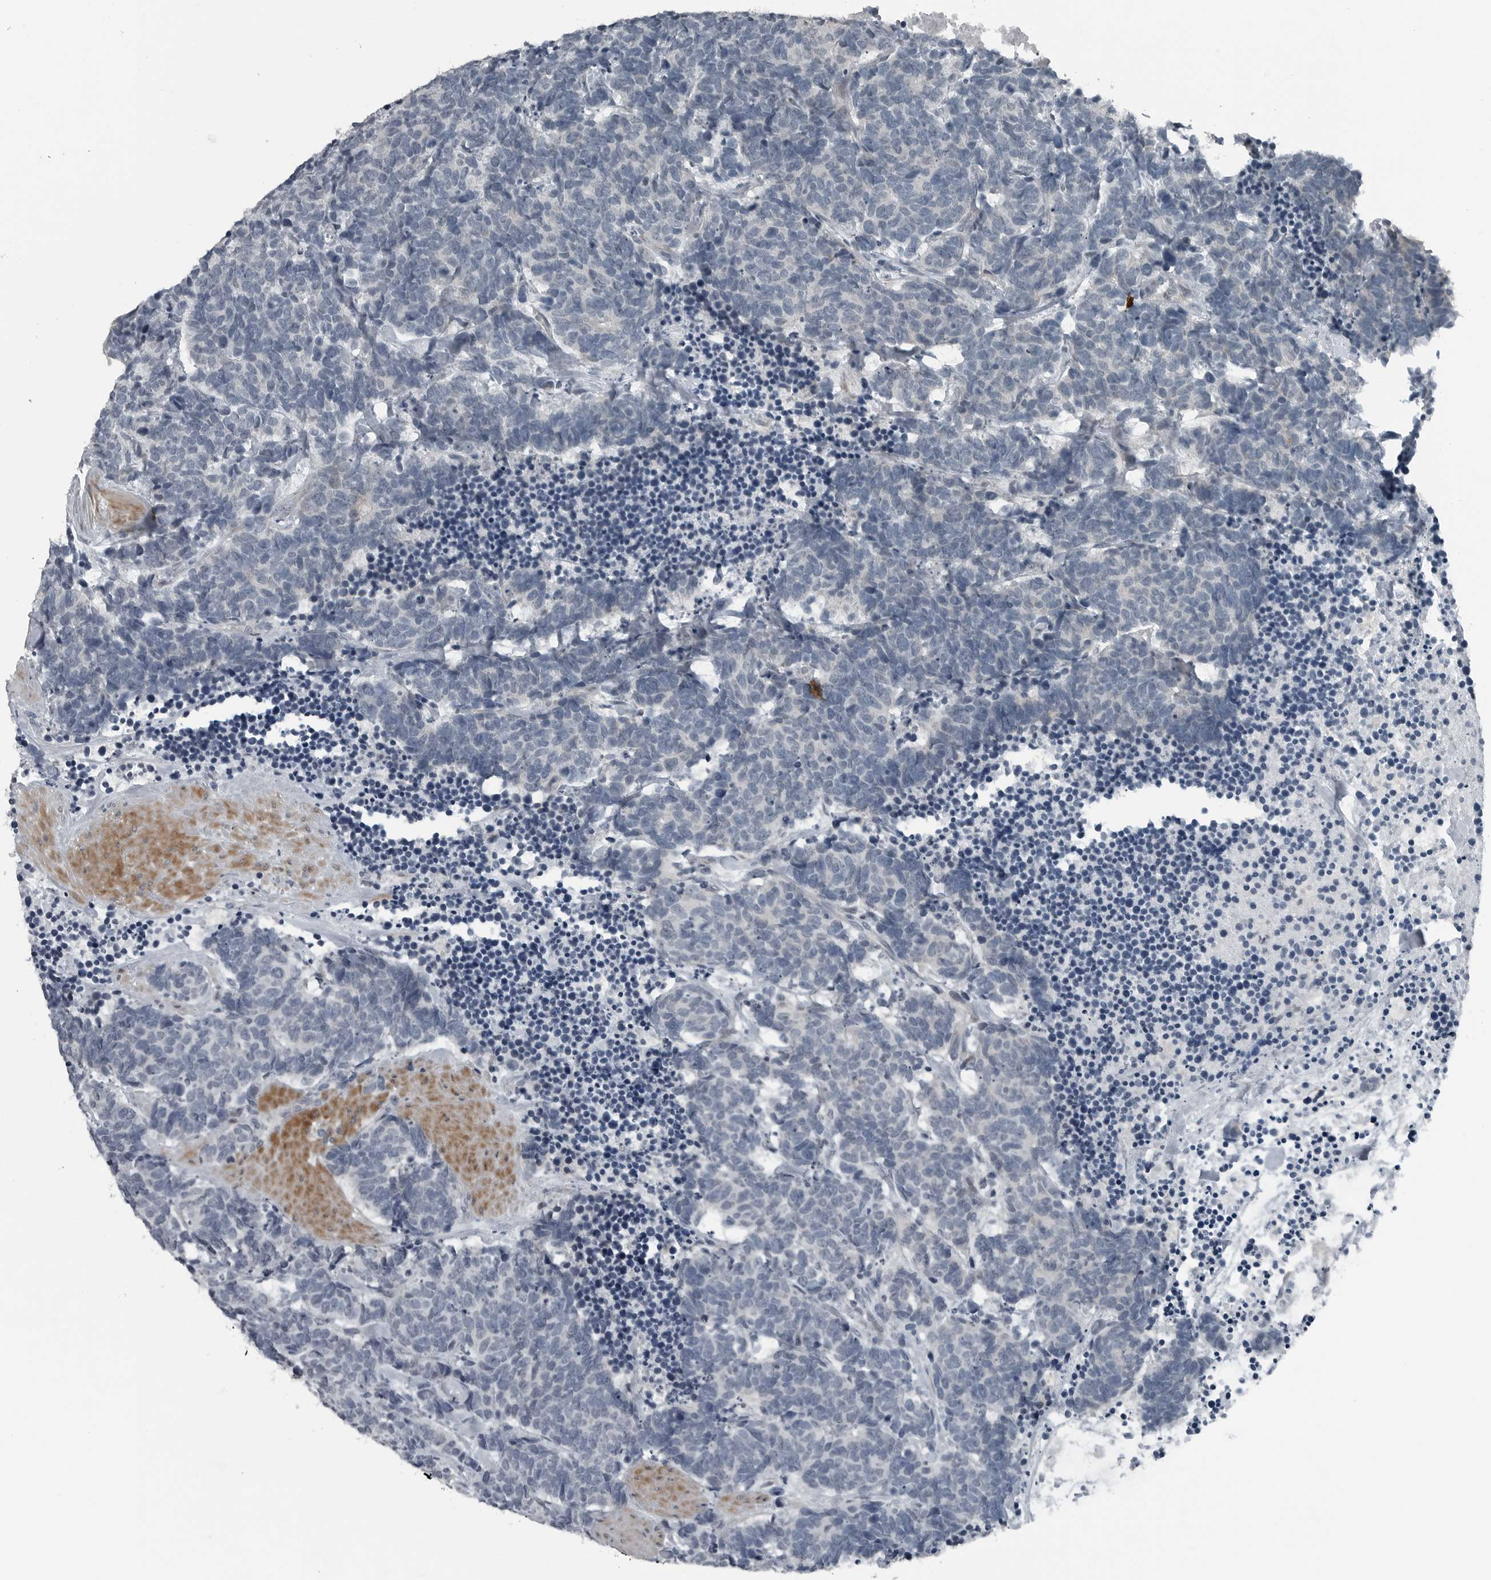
{"staining": {"intensity": "negative", "quantity": "none", "location": "none"}, "tissue": "carcinoid", "cell_type": "Tumor cells", "image_type": "cancer", "snomed": [{"axis": "morphology", "description": "Carcinoma, NOS"}, {"axis": "morphology", "description": "Carcinoid, malignant, NOS"}, {"axis": "topography", "description": "Urinary bladder"}], "caption": "Carcinoma stained for a protein using IHC shows no expression tumor cells.", "gene": "DNAAF11", "patient": {"sex": "male", "age": 57}}